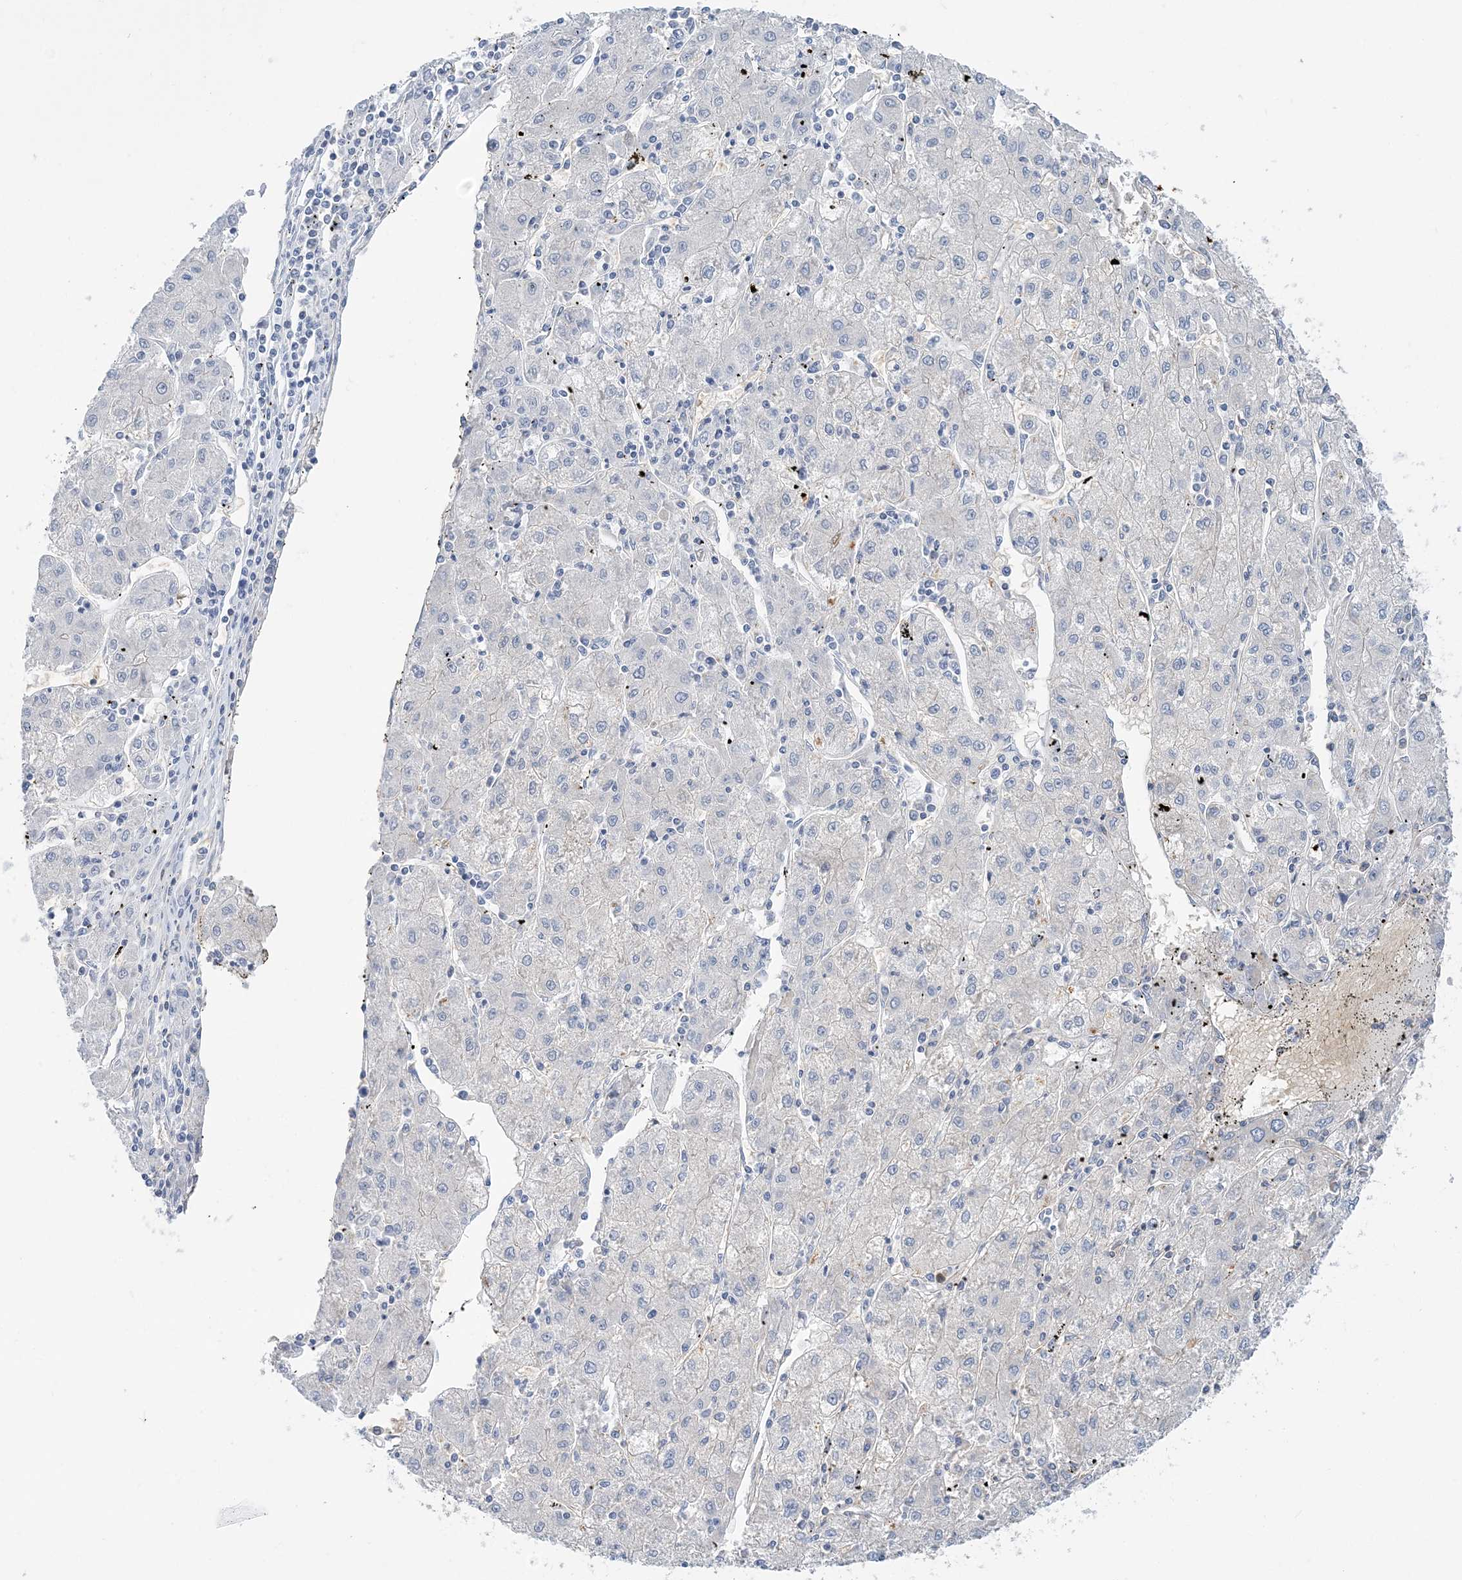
{"staining": {"intensity": "negative", "quantity": "none", "location": "none"}, "tissue": "liver cancer", "cell_type": "Tumor cells", "image_type": "cancer", "snomed": [{"axis": "morphology", "description": "Carcinoma, Hepatocellular, NOS"}, {"axis": "topography", "description": "Liver"}], "caption": "IHC image of neoplastic tissue: human liver cancer stained with DAB (3,3'-diaminobenzidine) exhibits no significant protein positivity in tumor cells.", "gene": "FAM114A2", "patient": {"sex": "male", "age": 72}}